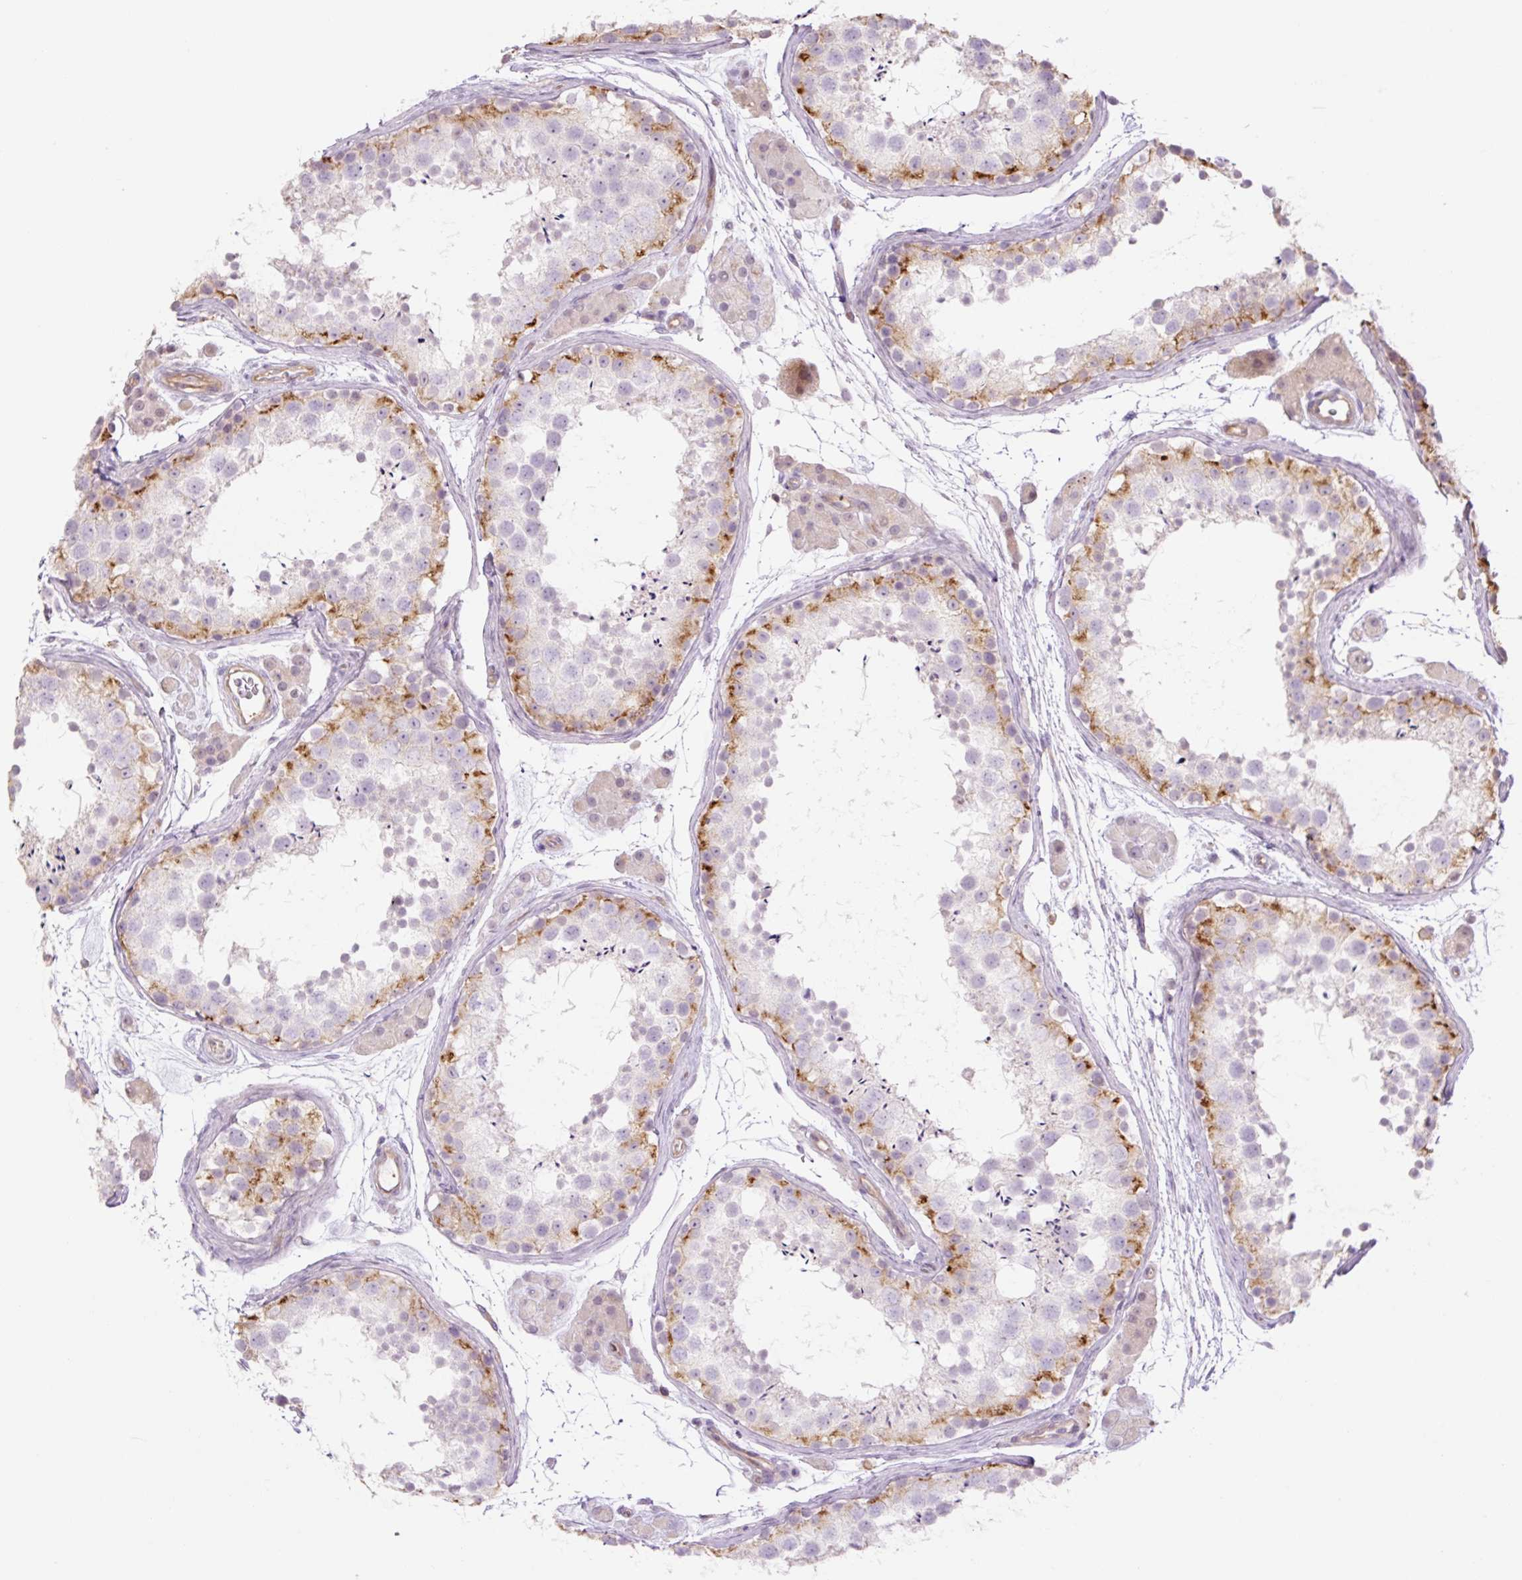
{"staining": {"intensity": "moderate", "quantity": "<25%", "location": "cytoplasmic/membranous"}, "tissue": "testis", "cell_type": "Cells in seminiferous ducts", "image_type": "normal", "snomed": [{"axis": "morphology", "description": "Normal tissue, NOS"}, {"axis": "topography", "description": "Testis"}], "caption": "Testis stained for a protein (brown) exhibits moderate cytoplasmic/membranous positive positivity in approximately <25% of cells in seminiferous ducts.", "gene": "GRID2", "patient": {"sex": "male", "age": 41}}